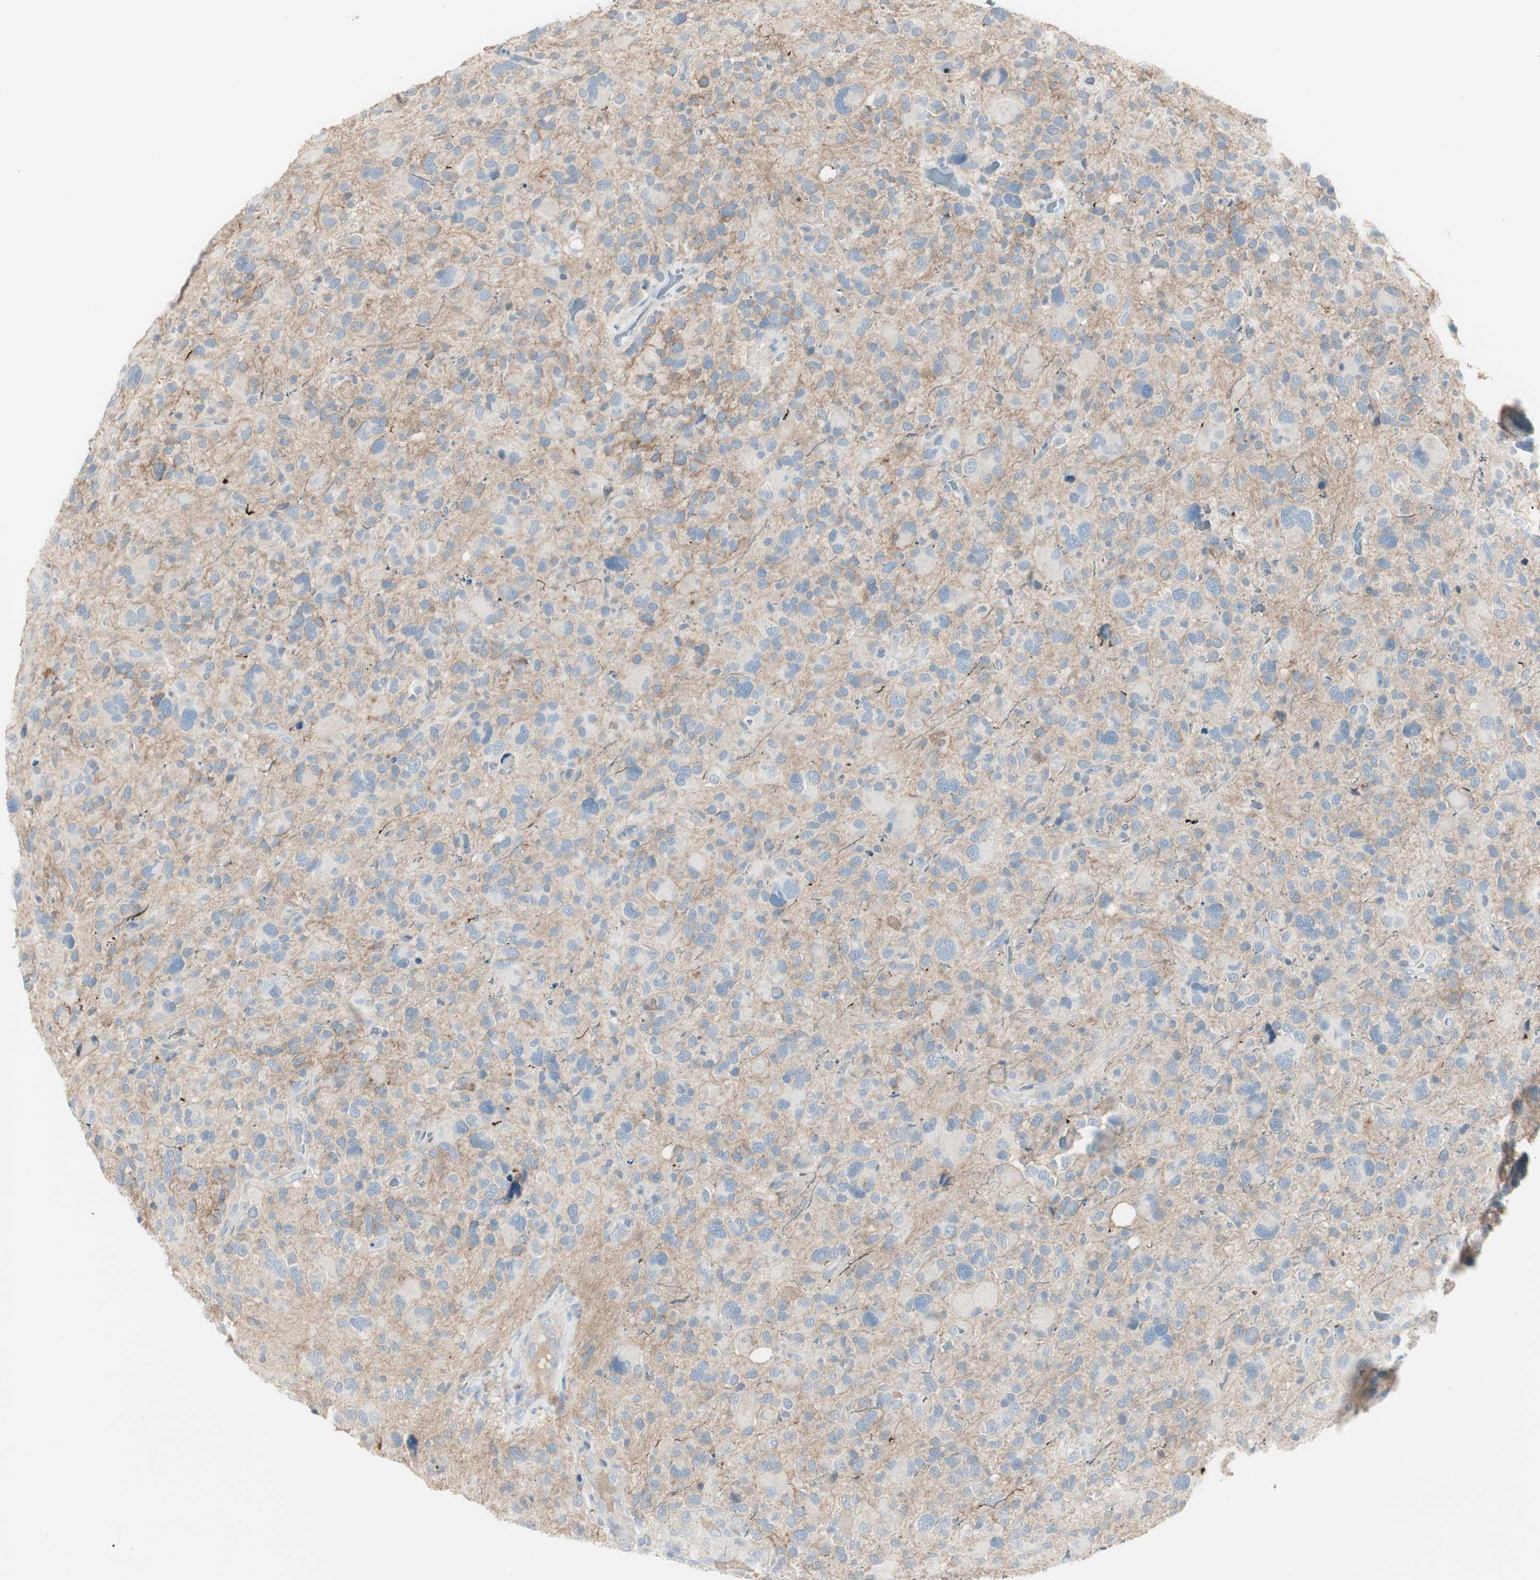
{"staining": {"intensity": "negative", "quantity": "none", "location": "none"}, "tissue": "glioma", "cell_type": "Tumor cells", "image_type": "cancer", "snomed": [{"axis": "morphology", "description": "Glioma, malignant, High grade"}, {"axis": "topography", "description": "Brain"}], "caption": "Immunohistochemistry (IHC) photomicrograph of neoplastic tissue: human glioma stained with DAB (3,3'-diaminobenzidine) displays no significant protein staining in tumor cells.", "gene": "CACNA2D1", "patient": {"sex": "male", "age": 48}}